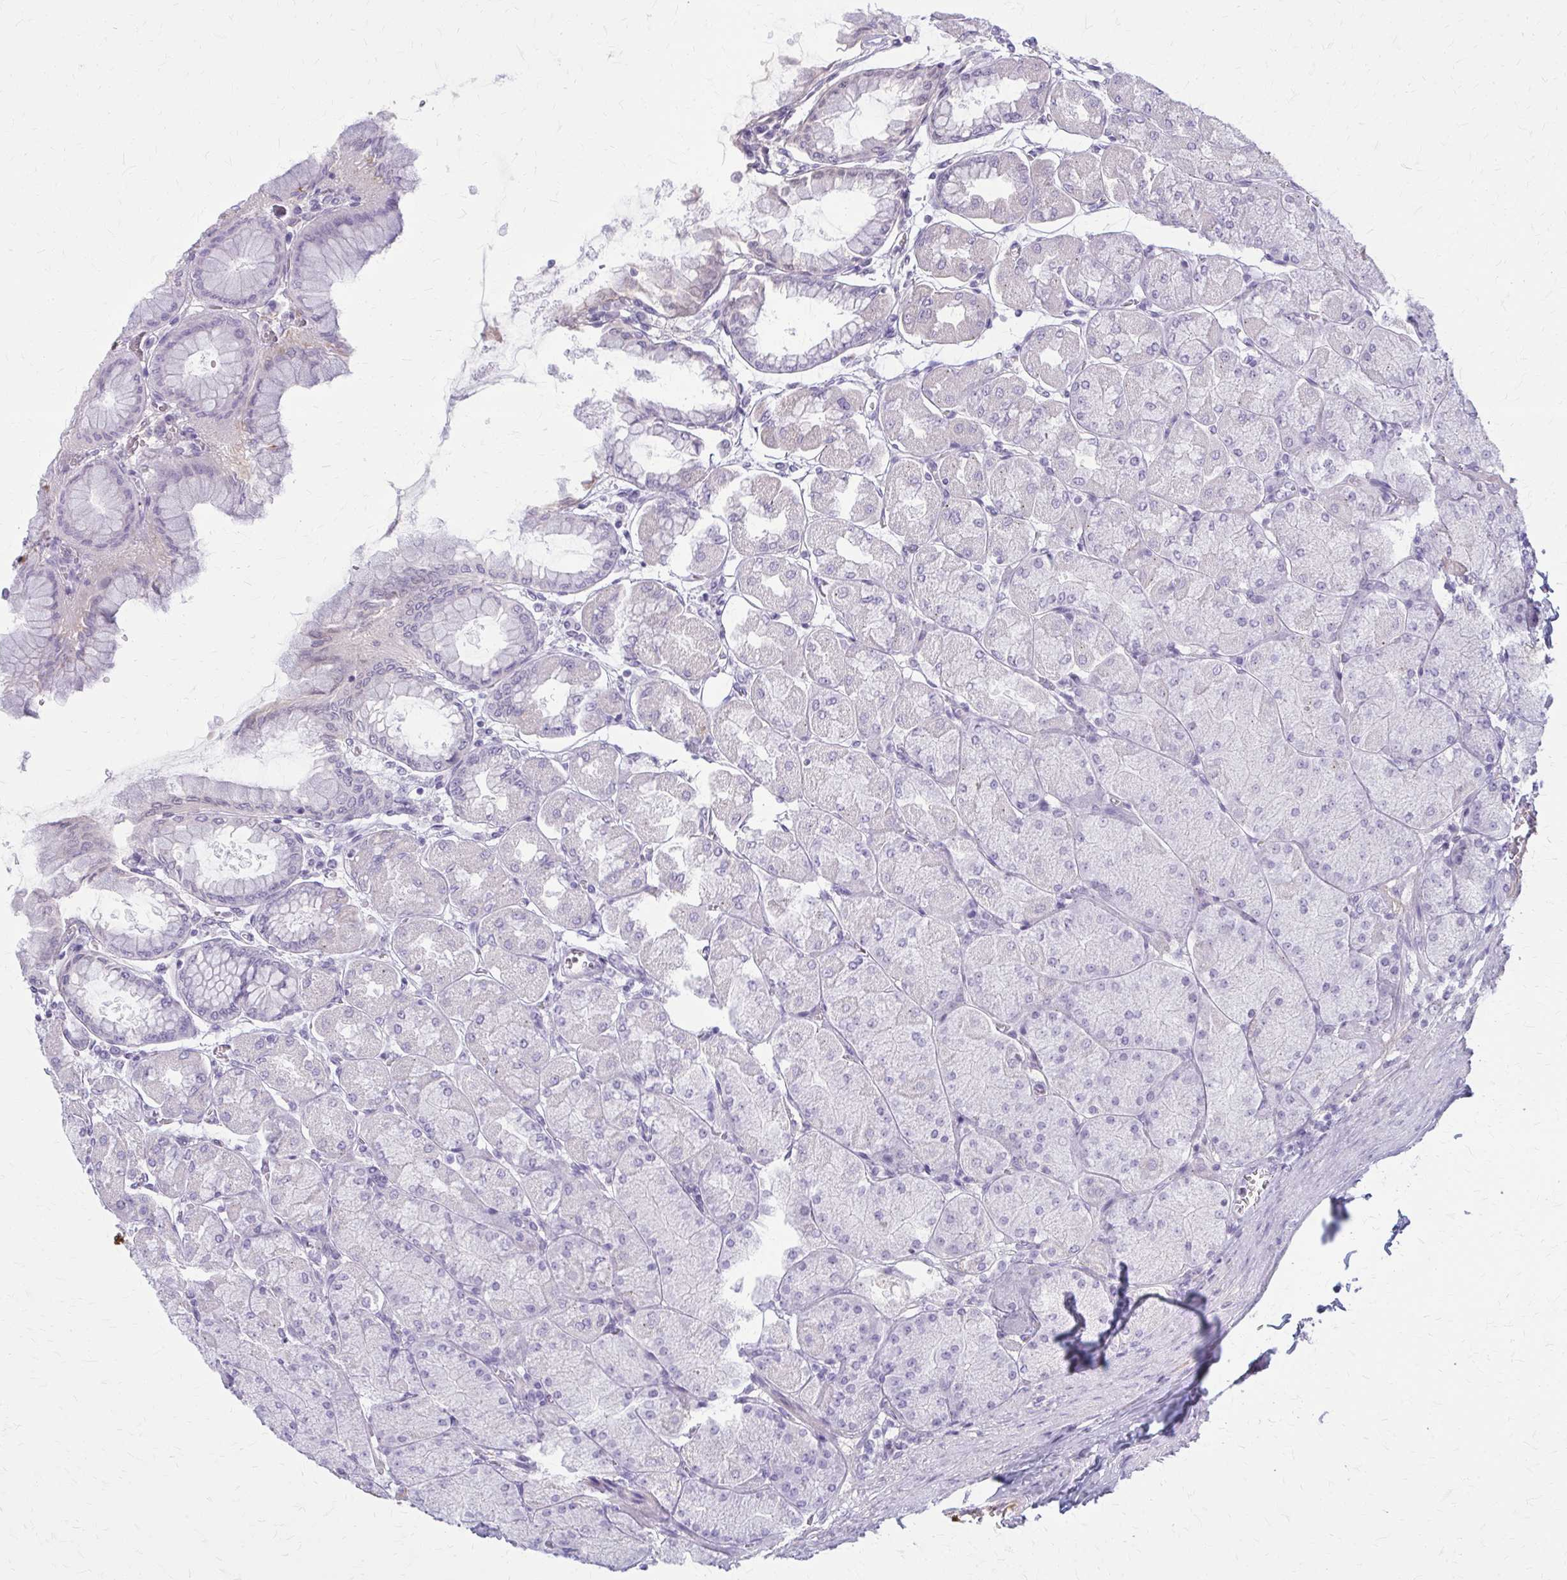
{"staining": {"intensity": "negative", "quantity": "none", "location": "none"}, "tissue": "stomach", "cell_type": "Glandular cells", "image_type": "normal", "snomed": [{"axis": "morphology", "description": "Normal tissue, NOS"}, {"axis": "topography", "description": "Stomach, upper"}], "caption": "An image of human stomach is negative for staining in glandular cells. Brightfield microscopy of immunohistochemistry stained with DAB (brown) and hematoxylin (blue), captured at high magnification.", "gene": "SERPIND1", "patient": {"sex": "female", "age": 56}}